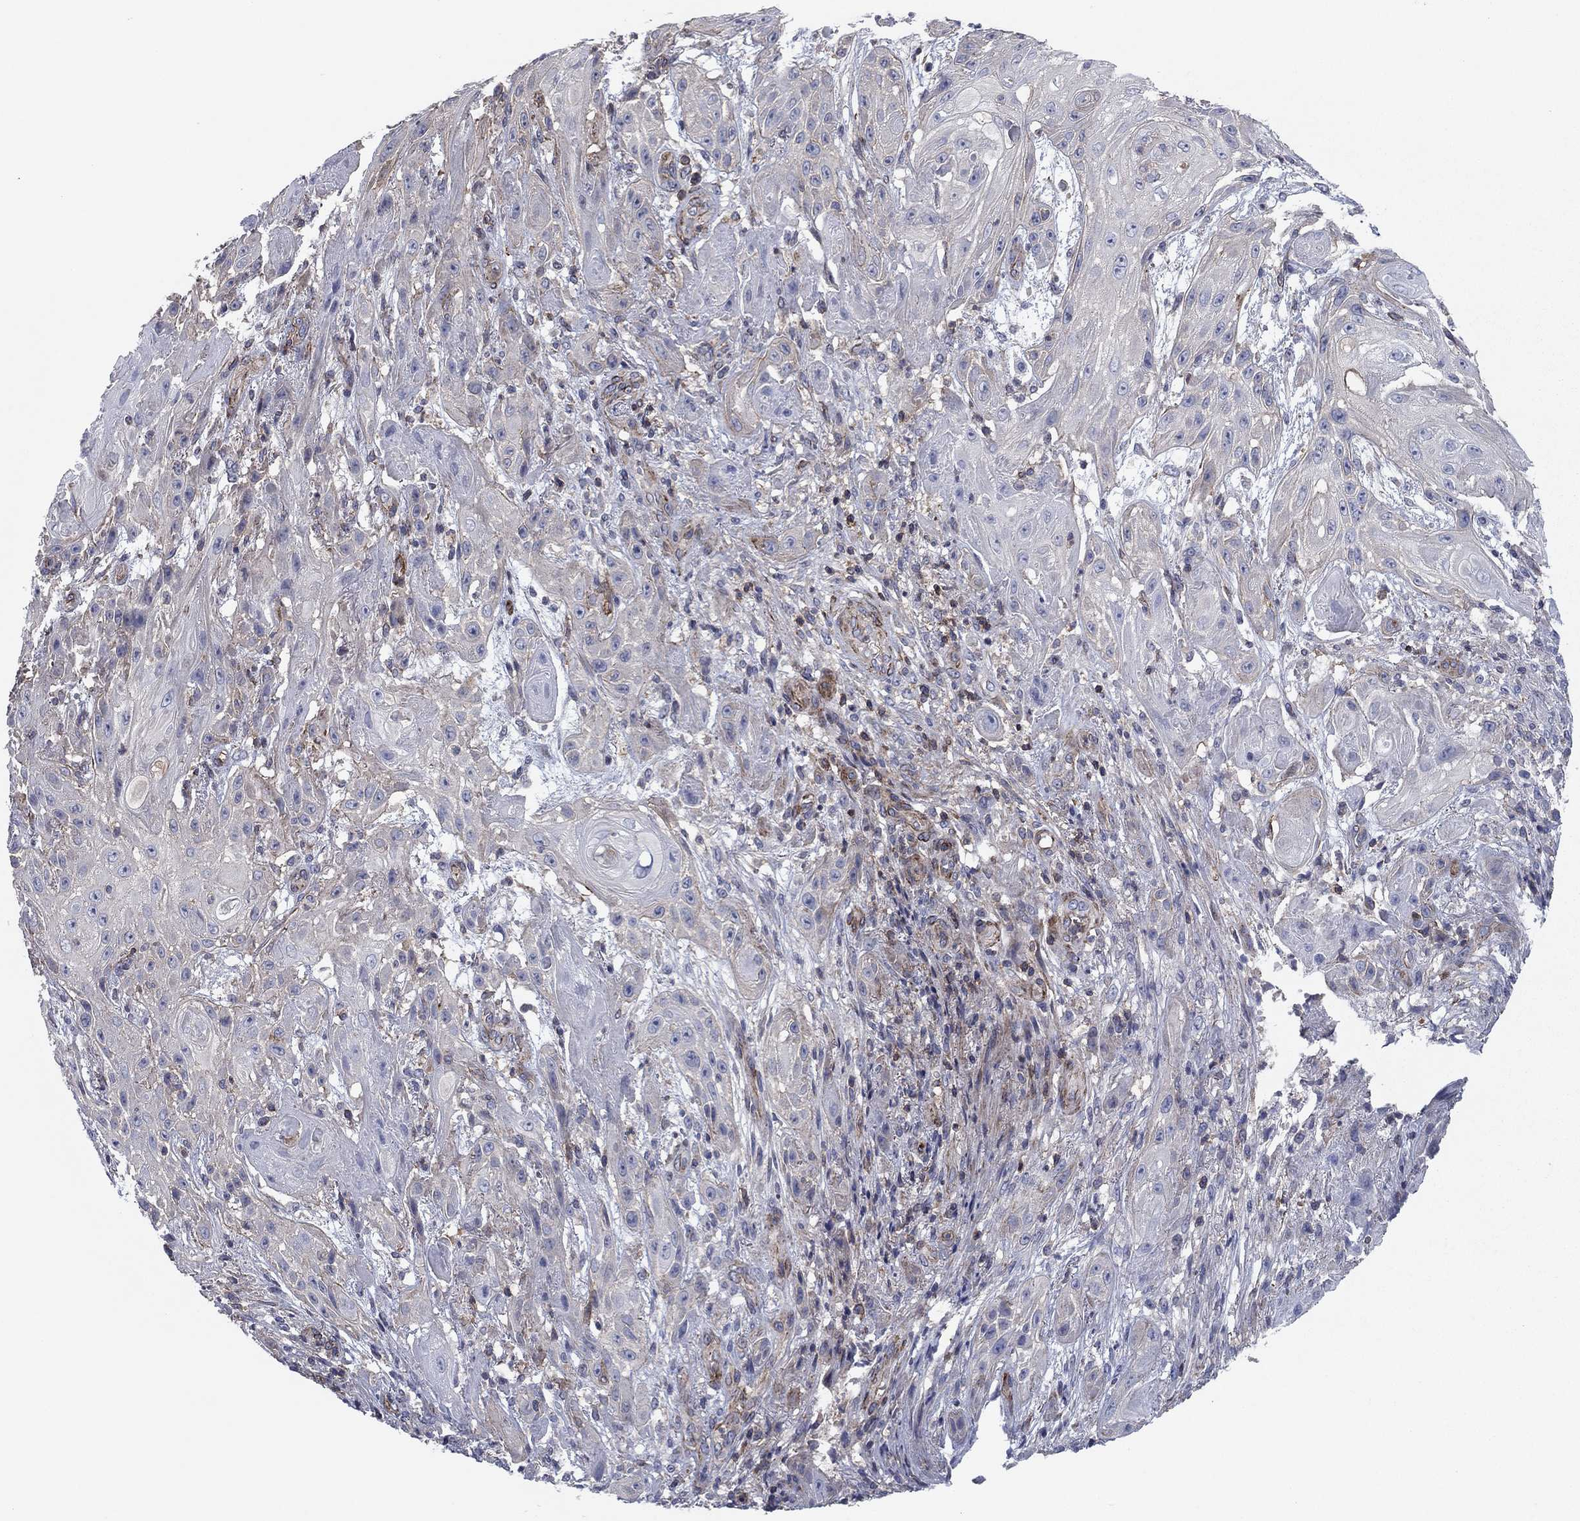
{"staining": {"intensity": "negative", "quantity": "none", "location": "none"}, "tissue": "skin cancer", "cell_type": "Tumor cells", "image_type": "cancer", "snomed": [{"axis": "morphology", "description": "Squamous cell carcinoma, NOS"}, {"axis": "topography", "description": "Skin"}], "caption": "IHC of skin cancer (squamous cell carcinoma) reveals no expression in tumor cells.", "gene": "PSD4", "patient": {"sex": "male", "age": 62}}